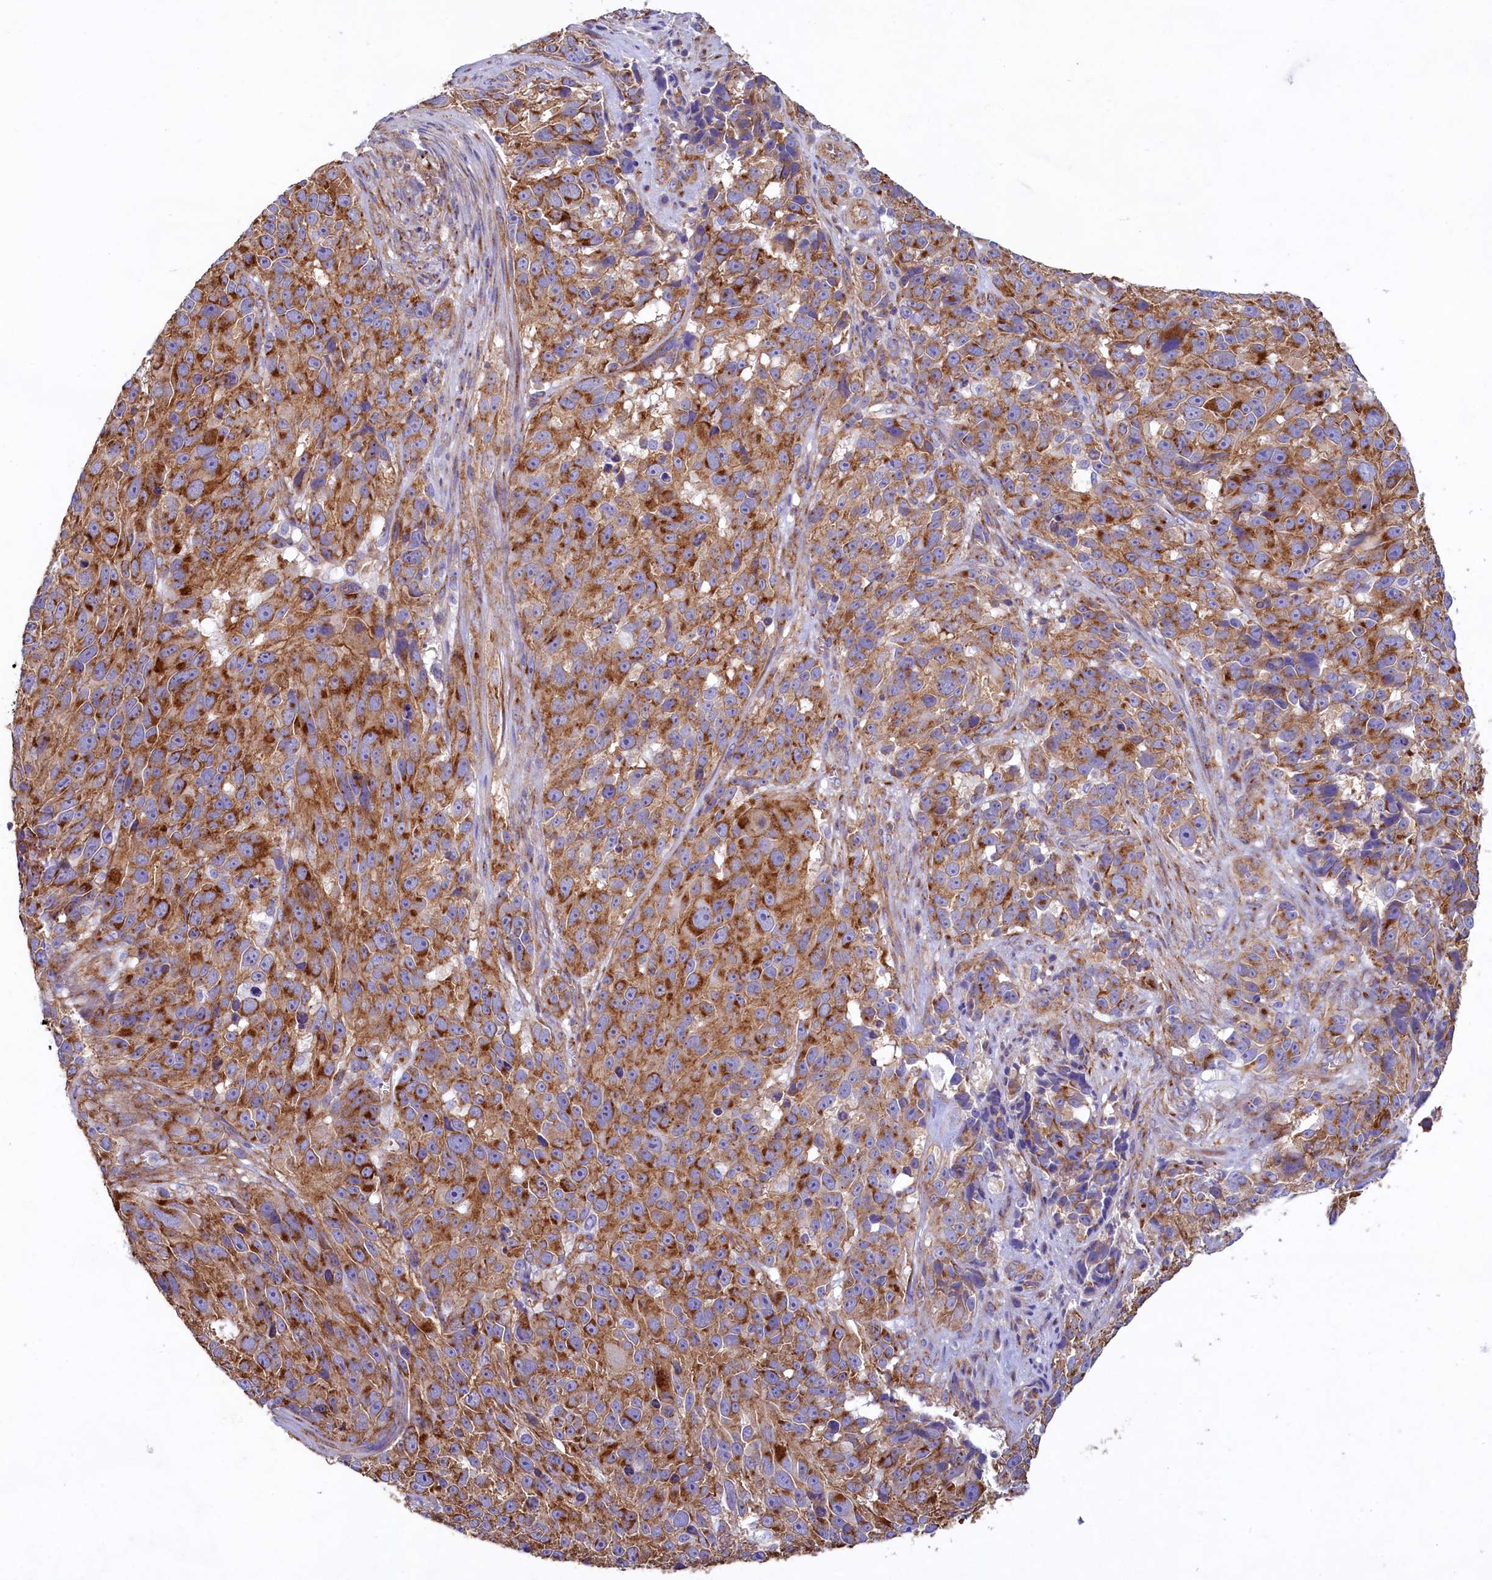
{"staining": {"intensity": "strong", "quantity": ">75%", "location": "cytoplasmic/membranous"}, "tissue": "melanoma", "cell_type": "Tumor cells", "image_type": "cancer", "snomed": [{"axis": "morphology", "description": "Malignant melanoma, NOS"}, {"axis": "topography", "description": "Skin"}], "caption": "Immunohistochemistry (DAB (3,3'-diaminobenzidine)) staining of malignant melanoma reveals strong cytoplasmic/membranous protein positivity in about >75% of tumor cells. The staining is performed using DAB brown chromogen to label protein expression. The nuclei are counter-stained blue using hematoxylin.", "gene": "GPR21", "patient": {"sex": "male", "age": 84}}